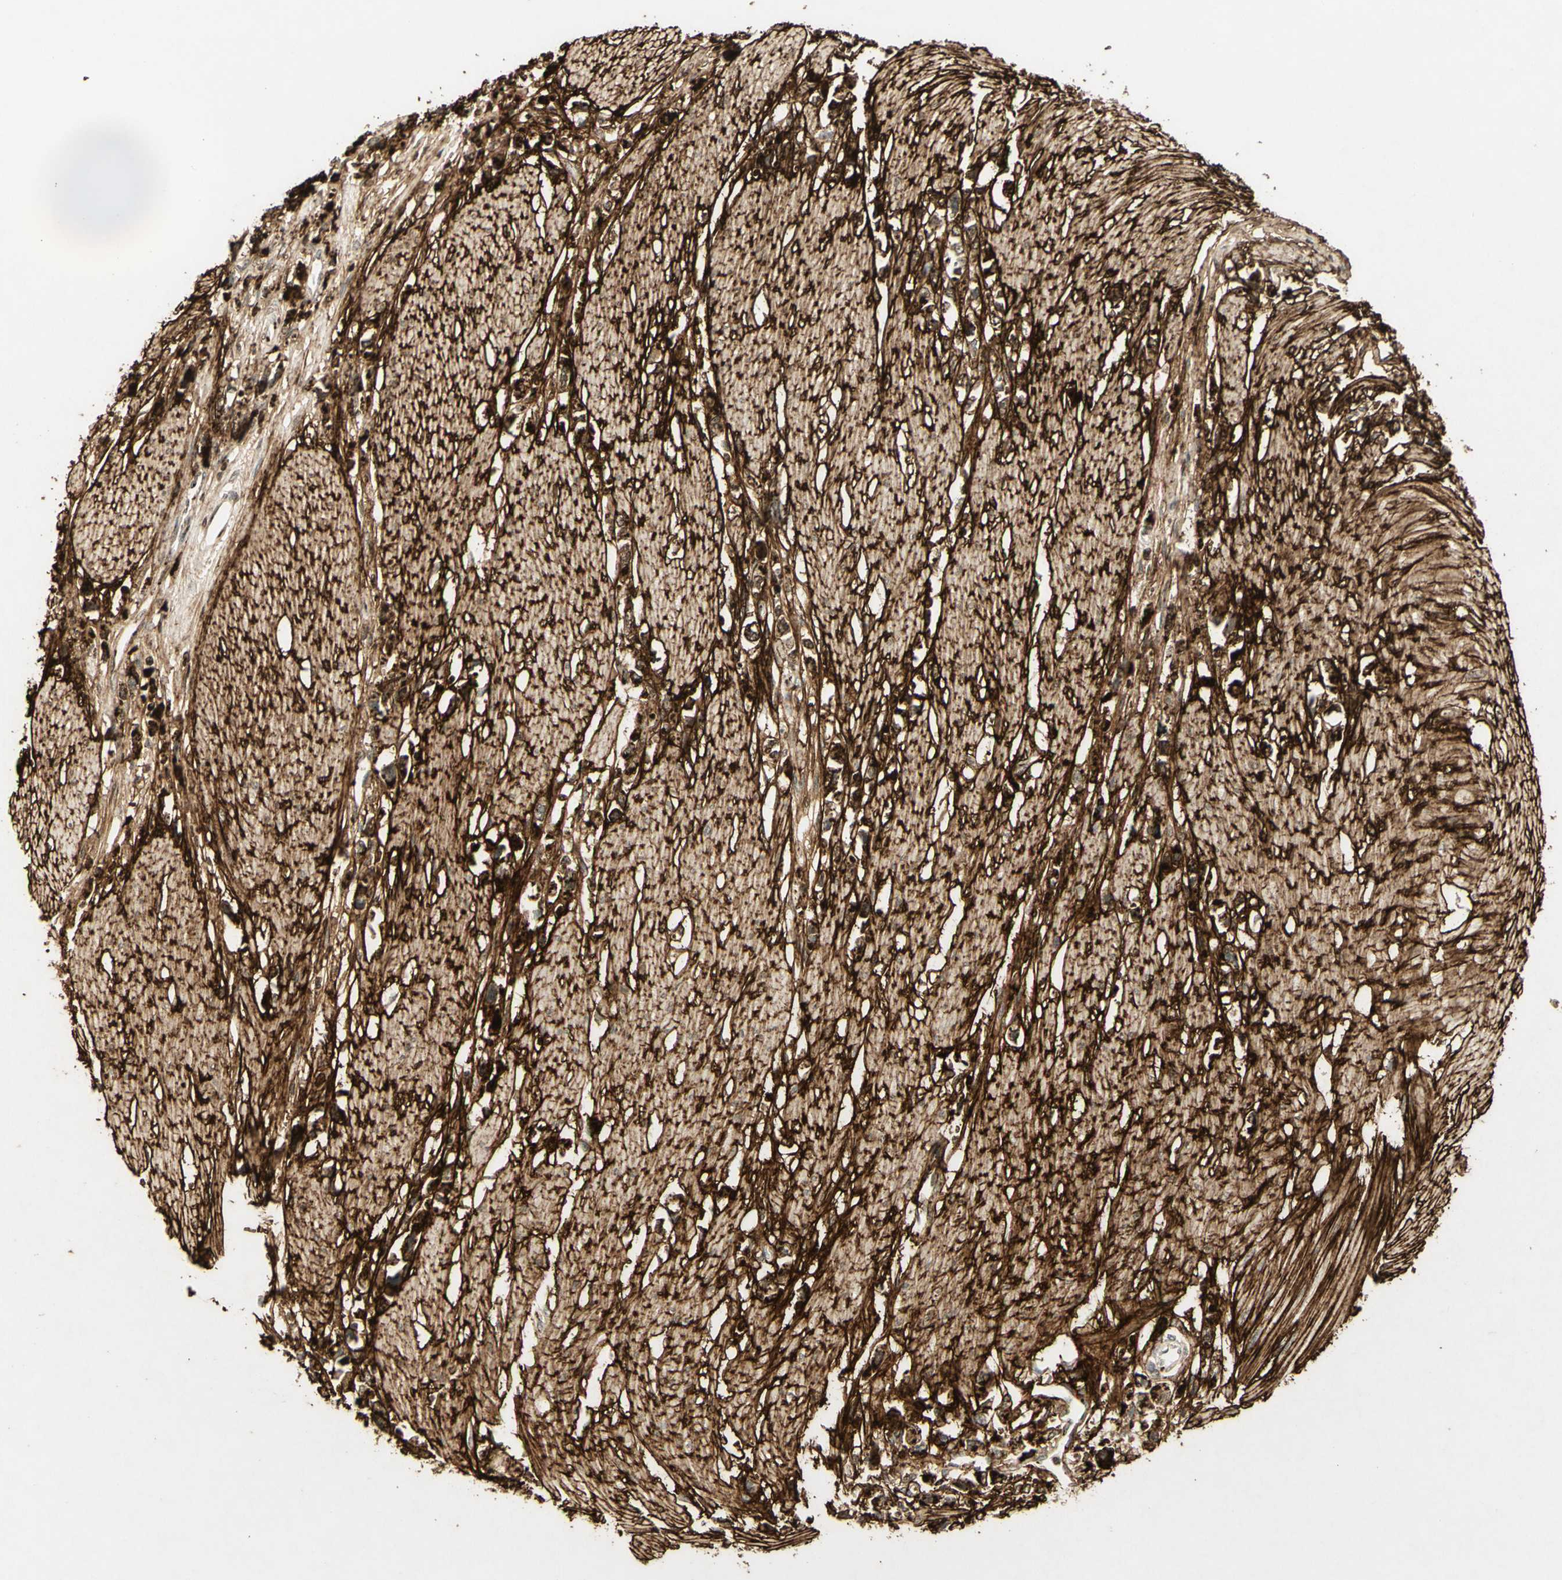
{"staining": {"intensity": "weak", "quantity": ">75%", "location": "cytoplasmic/membranous"}, "tissue": "stomach cancer", "cell_type": "Tumor cells", "image_type": "cancer", "snomed": [{"axis": "morphology", "description": "Adenocarcinoma, NOS"}, {"axis": "topography", "description": "Stomach"}], "caption": "High-power microscopy captured an immunohistochemistry photomicrograph of stomach cancer (adenocarcinoma), revealing weak cytoplasmic/membranous staining in approximately >75% of tumor cells. (DAB IHC, brown staining for protein, blue staining for nuclei).", "gene": "TNN", "patient": {"sex": "female", "age": 59}}